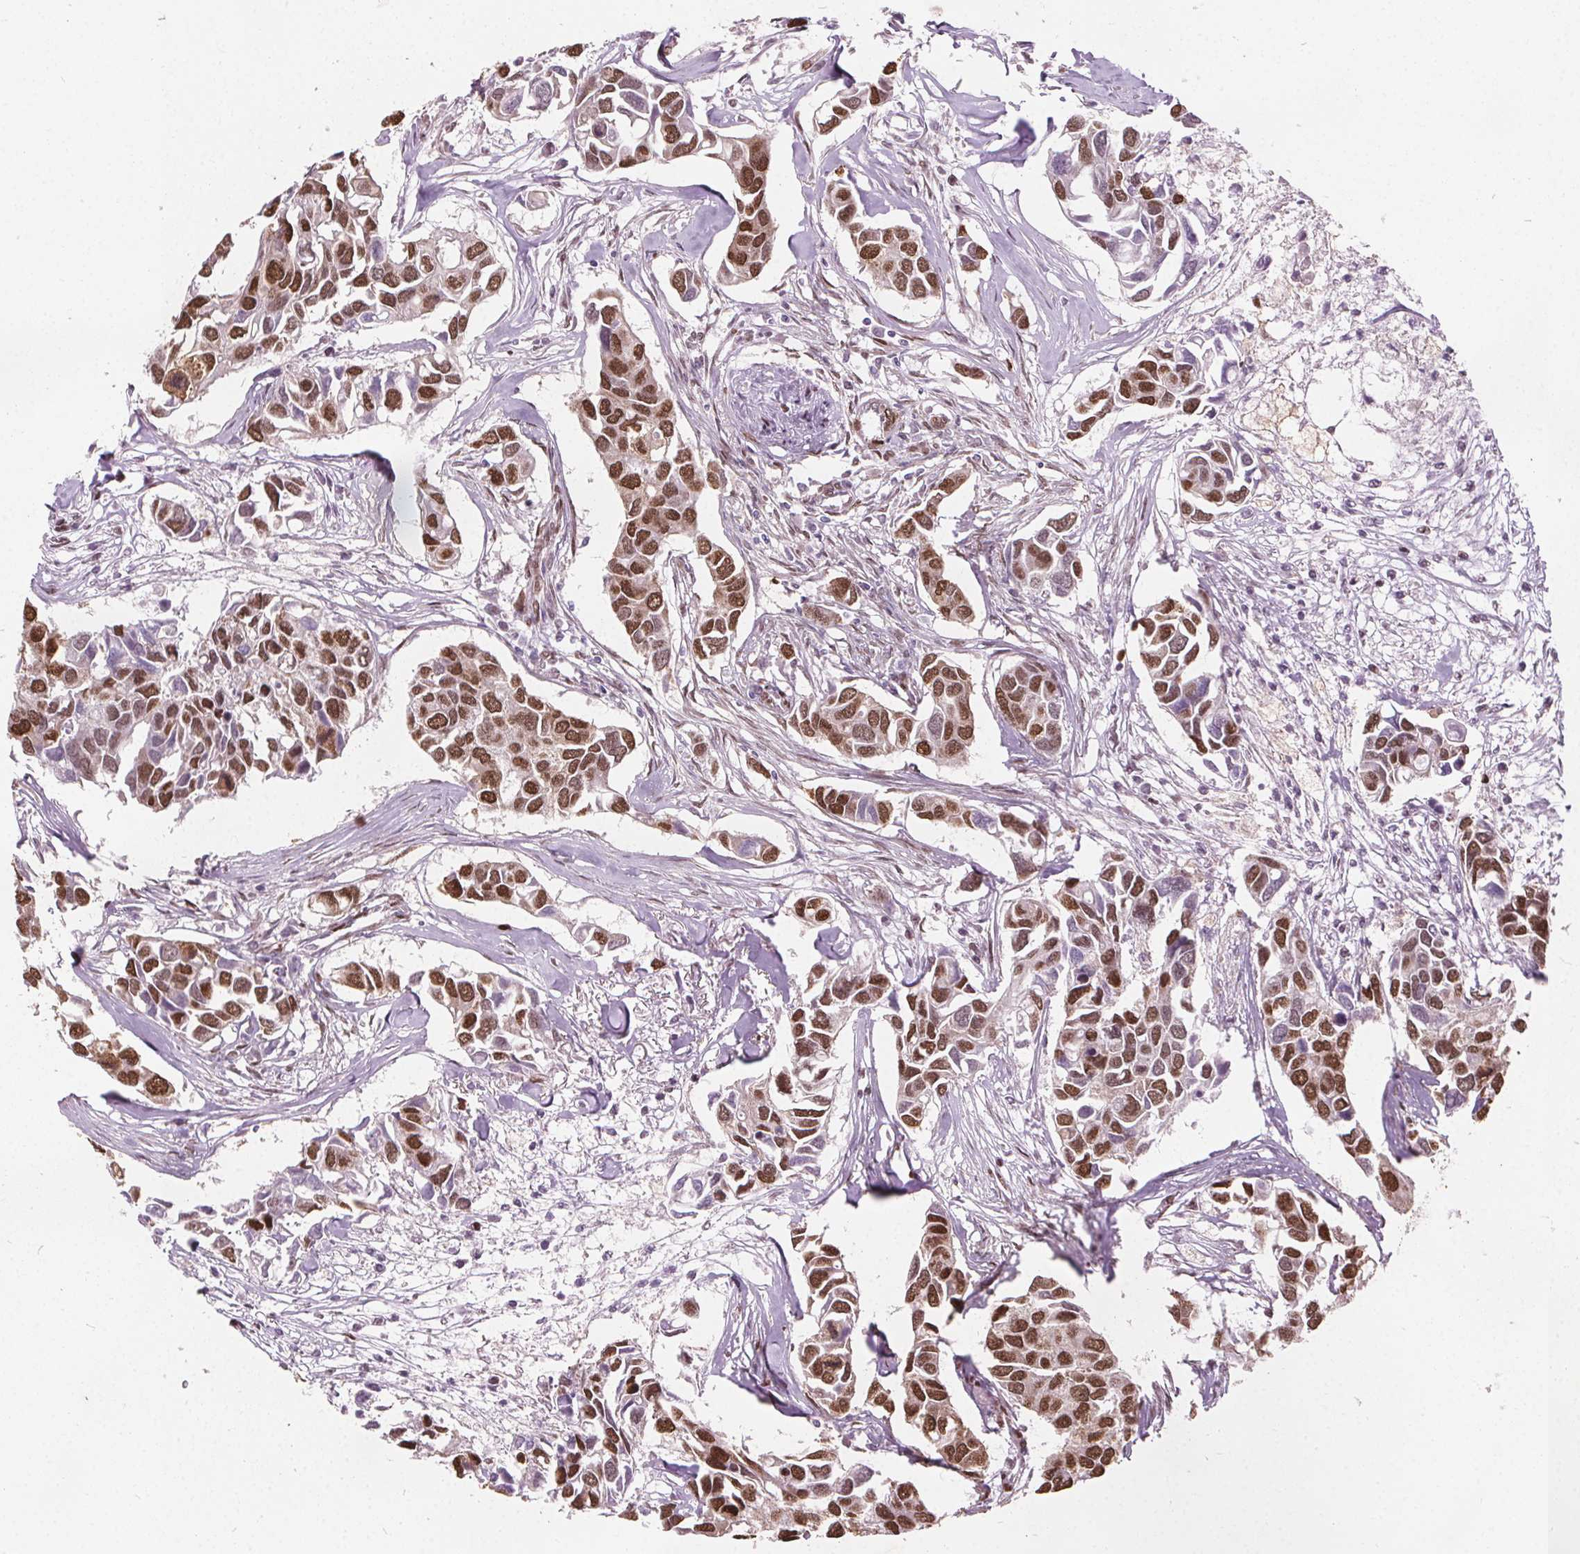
{"staining": {"intensity": "moderate", "quantity": ">75%", "location": "nuclear"}, "tissue": "breast cancer", "cell_type": "Tumor cells", "image_type": "cancer", "snomed": [{"axis": "morphology", "description": "Duct carcinoma"}, {"axis": "topography", "description": "Breast"}], "caption": "Breast intraductal carcinoma was stained to show a protein in brown. There is medium levels of moderate nuclear staining in about >75% of tumor cells.", "gene": "ISLR2", "patient": {"sex": "female", "age": 83}}